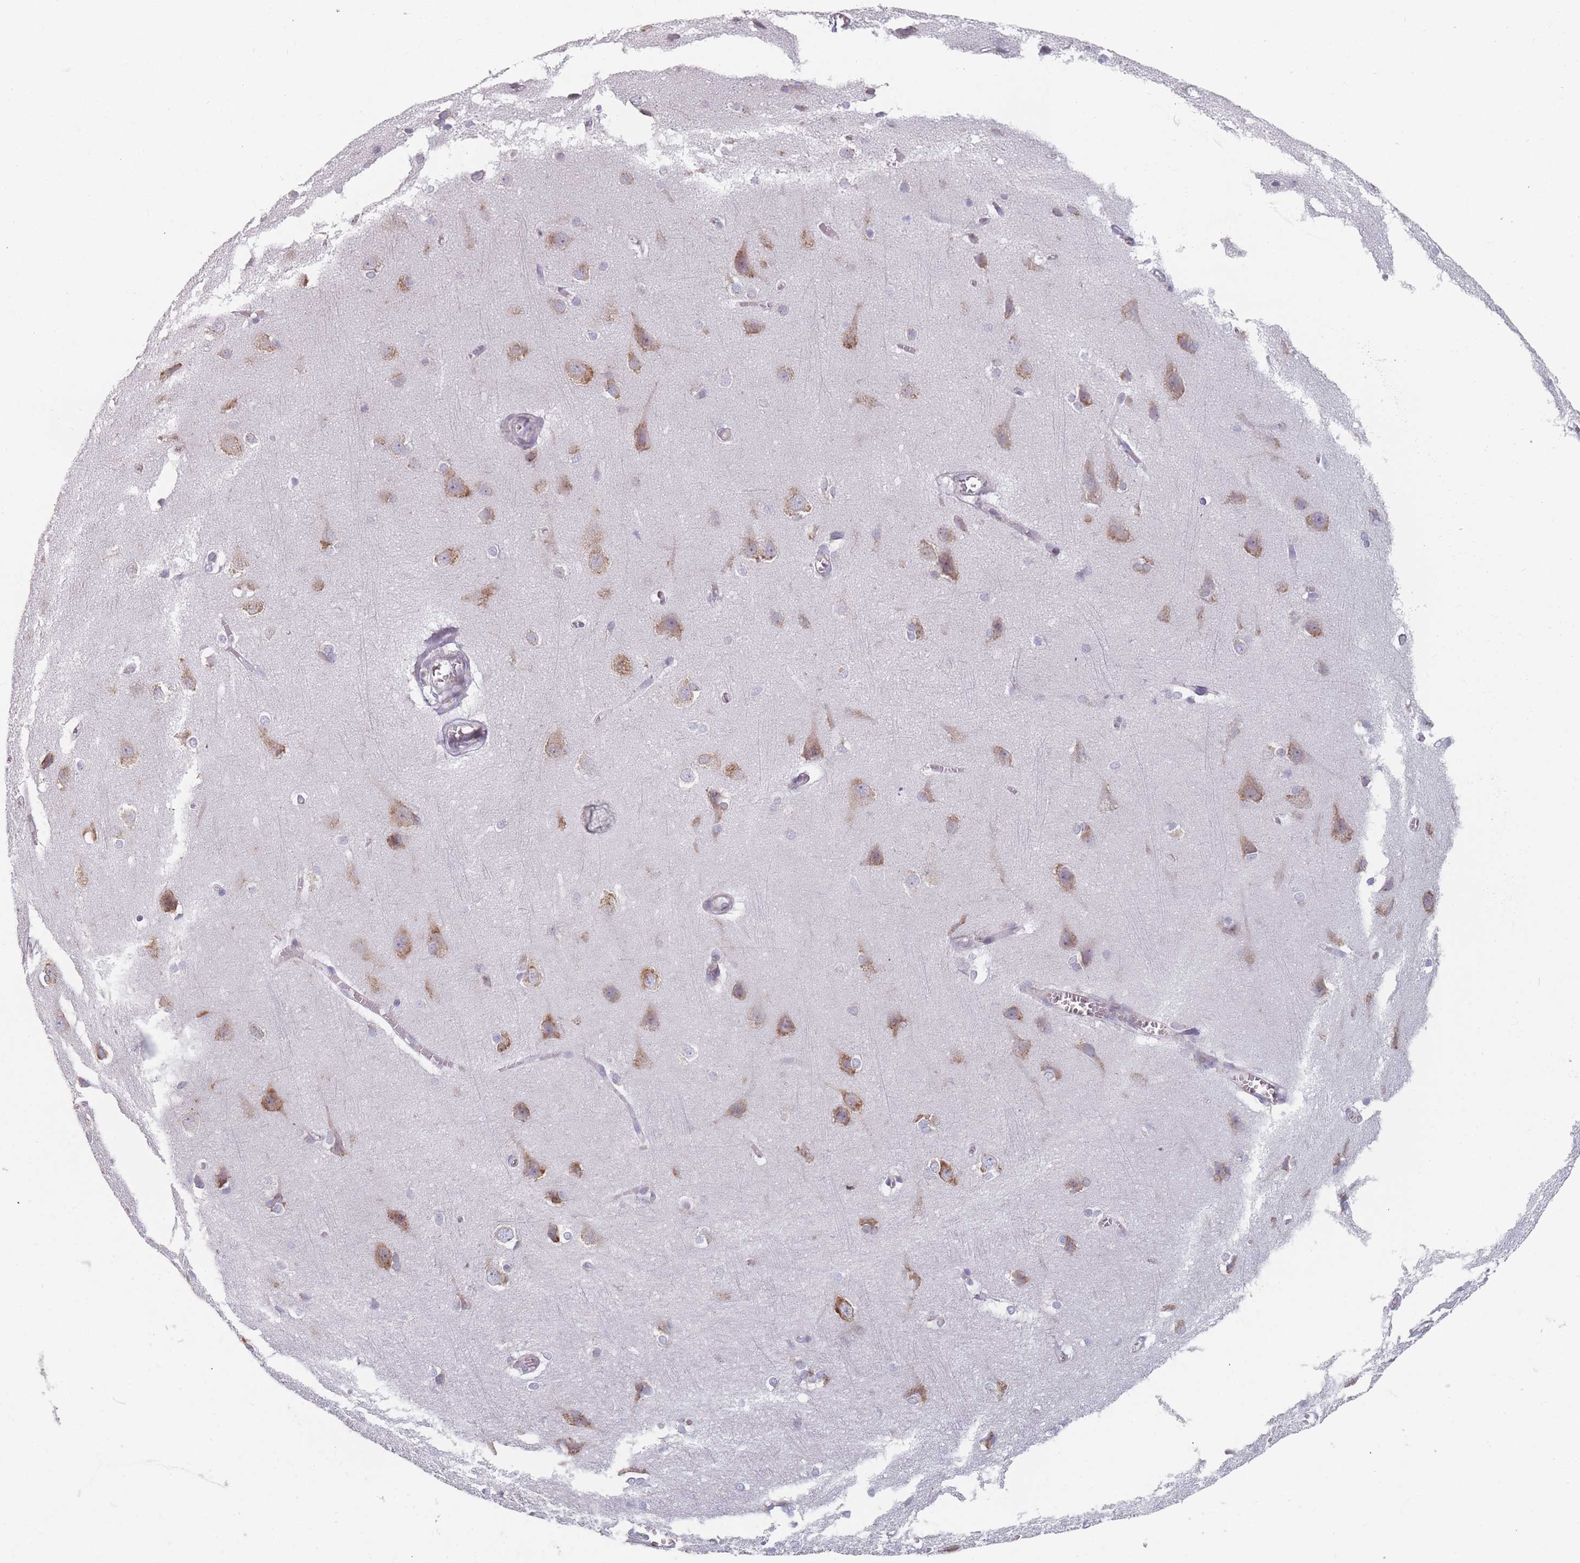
{"staining": {"intensity": "negative", "quantity": "none", "location": "none"}, "tissue": "cerebral cortex", "cell_type": "Endothelial cells", "image_type": "normal", "snomed": [{"axis": "morphology", "description": "Normal tissue, NOS"}, {"axis": "topography", "description": "Cerebral cortex"}], "caption": "Endothelial cells show no significant protein positivity in benign cerebral cortex. (Stains: DAB (3,3'-diaminobenzidine) immunohistochemistry (IHC) with hematoxylin counter stain, Microscopy: brightfield microscopy at high magnification).", "gene": "CACNG5", "patient": {"sex": "male", "age": 37}}